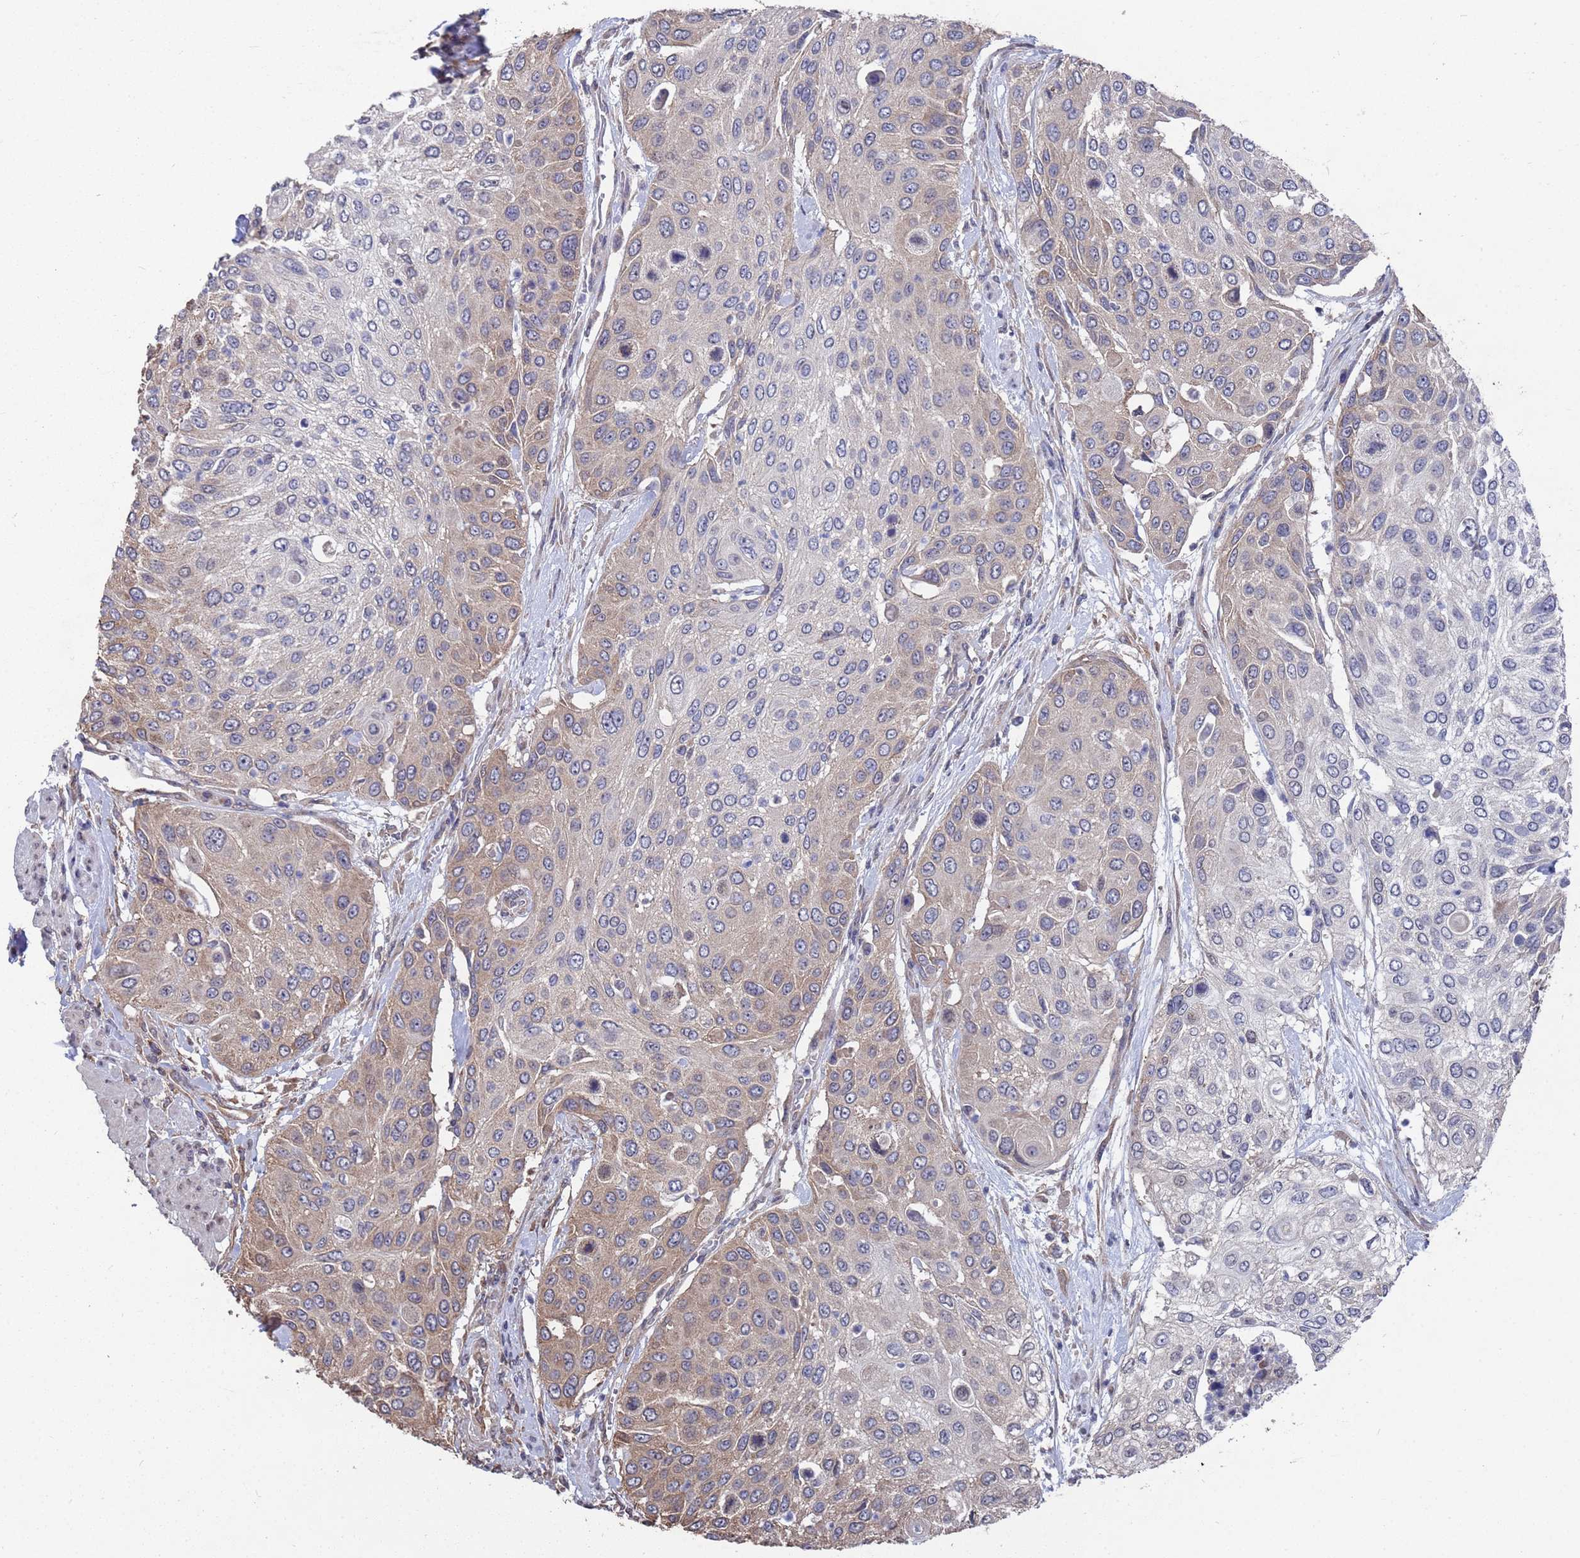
{"staining": {"intensity": "weak", "quantity": "25%-75%", "location": "cytoplasmic/membranous"}, "tissue": "urothelial cancer", "cell_type": "Tumor cells", "image_type": "cancer", "snomed": [{"axis": "morphology", "description": "Urothelial carcinoma, High grade"}, {"axis": "topography", "description": "Urinary bladder"}], "caption": "A histopathology image of human urothelial cancer stained for a protein reveals weak cytoplasmic/membranous brown staining in tumor cells. The staining was performed using DAB to visualize the protein expression in brown, while the nuclei were stained in blue with hematoxylin (Magnification: 20x).", "gene": "CFAP119", "patient": {"sex": "female", "age": 79}}